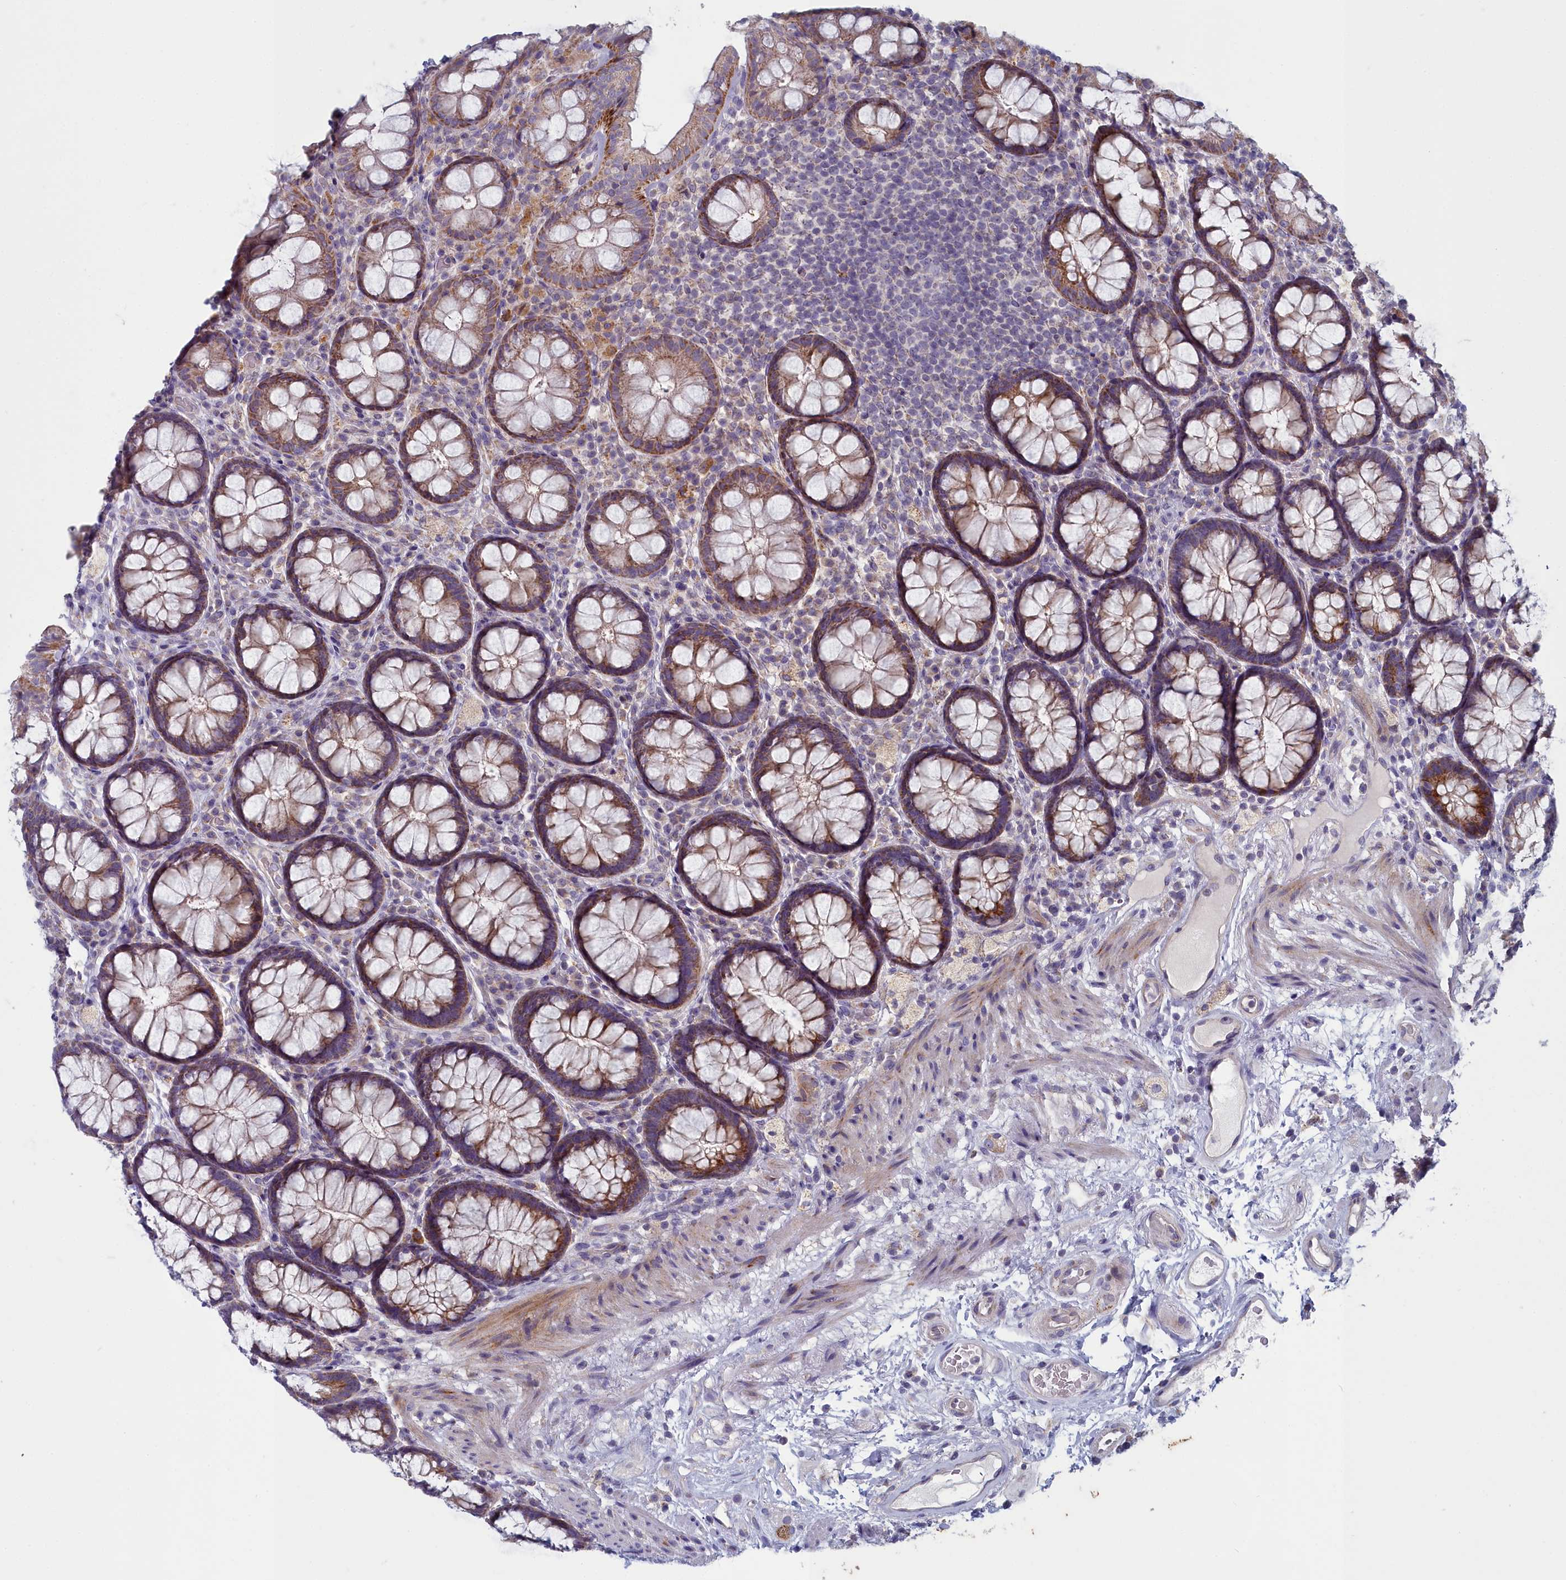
{"staining": {"intensity": "moderate", "quantity": ">75%", "location": "cytoplasmic/membranous"}, "tissue": "rectum", "cell_type": "Glandular cells", "image_type": "normal", "snomed": [{"axis": "morphology", "description": "Normal tissue, NOS"}, {"axis": "topography", "description": "Rectum"}], "caption": "Glandular cells show medium levels of moderate cytoplasmic/membranous expression in approximately >75% of cells in unremarkable human rectum. (DAB IHC with brightfield microscopy, high magnification).", "gene": "INSYN2A", "patient": {"sex": "male", "age": 83}}